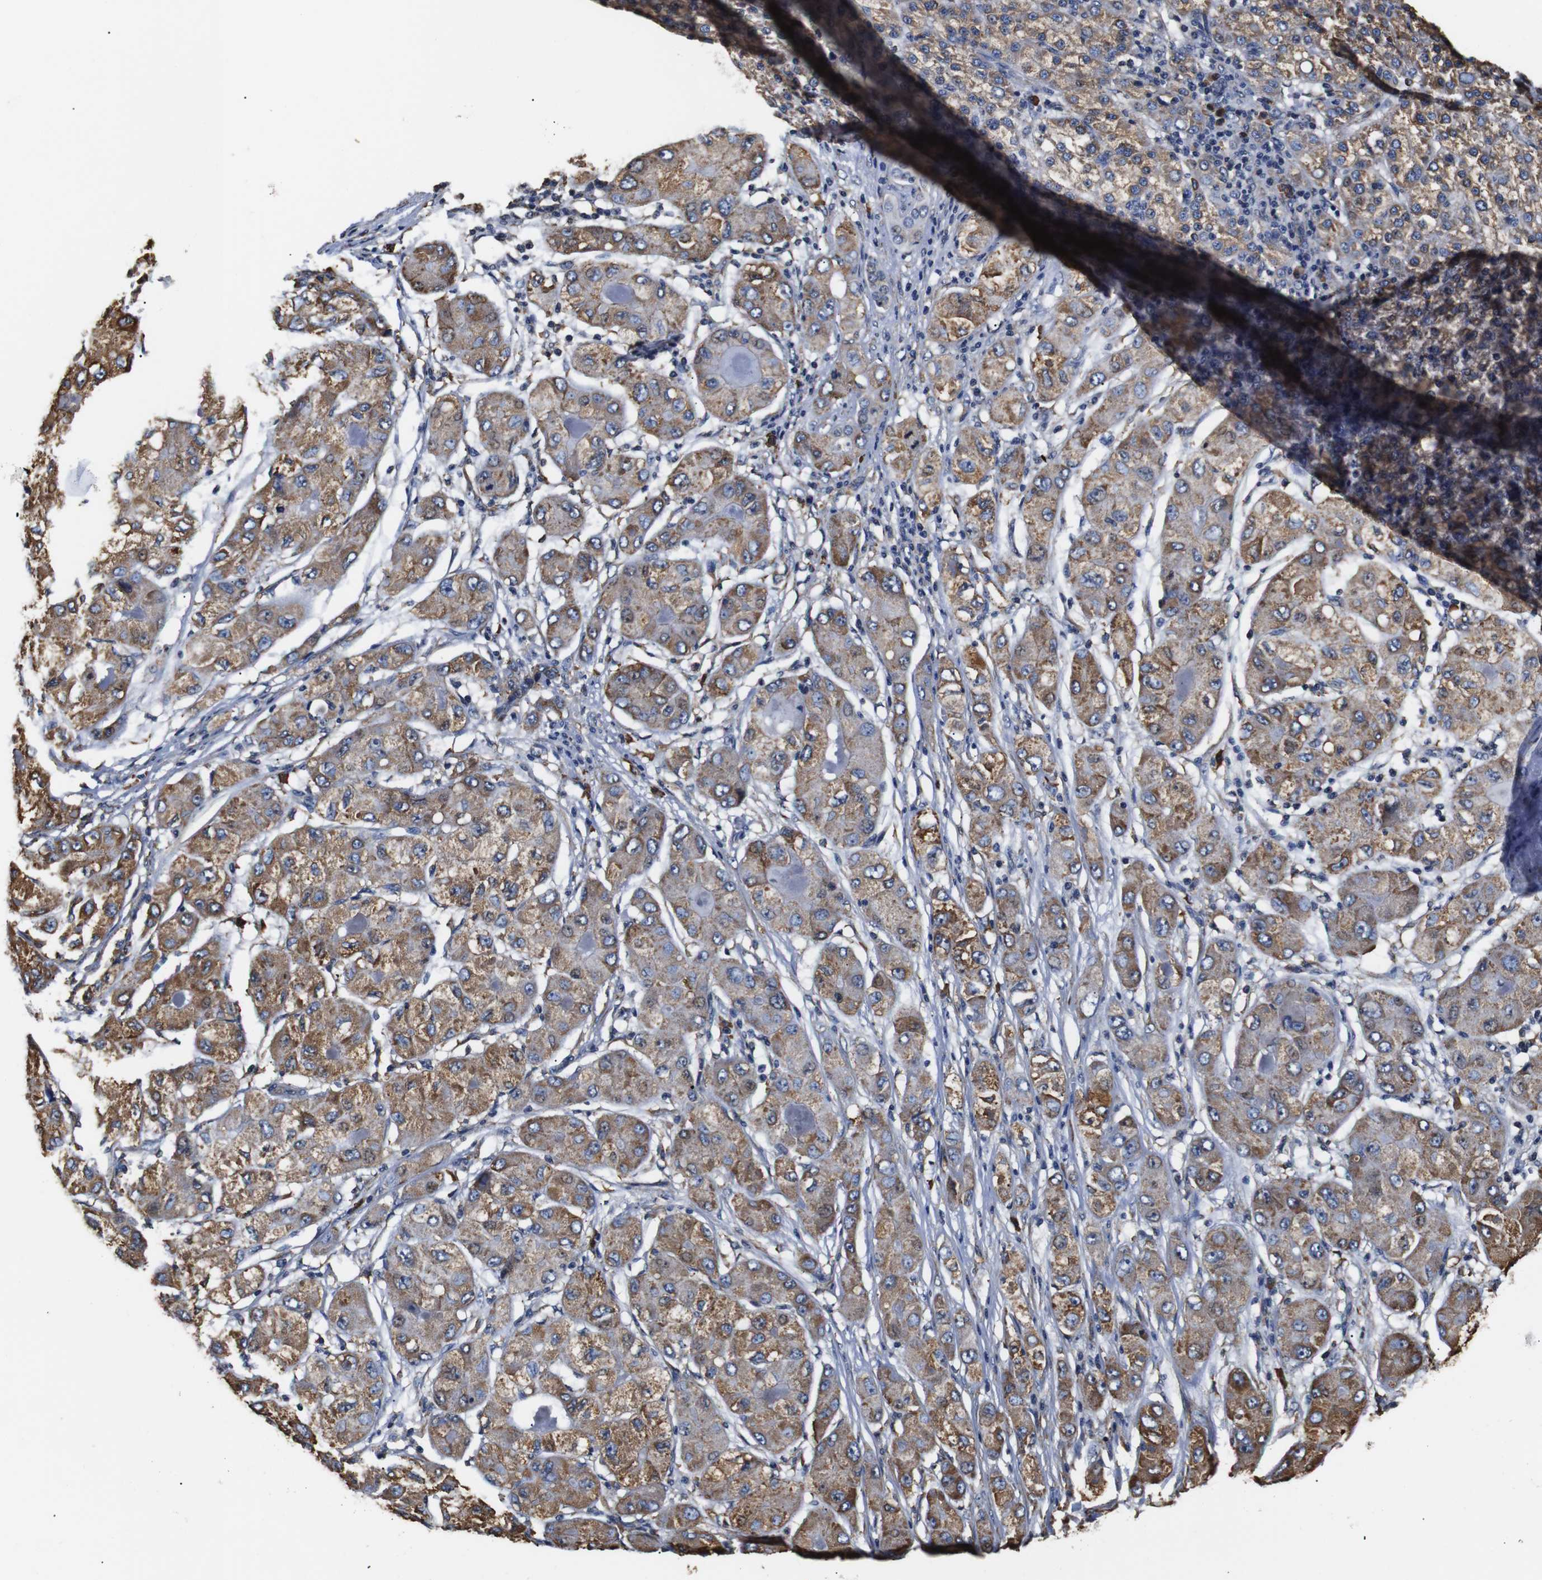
{"staining": {"intensity": "moderate", "quantity": ">75%", "location": "cytoplasmic/membranous"}, "tissue": "liver cancer", "cell_type": "Tumor cells", "image_type": "cancer", "snomed": [{"axis": "morphology", "description": "Carcinoma, Hepatocellular, NOS"}, {"axis": "topography", "description": "Liver"}], "caption": "Liver hepatocellular carcinoma tissue exhibits moderate cytoplasmic/membranous positivity in about >75% of tumor cells", "gene": "HHIP", "patient": {"sex": "male", "age": 80}}